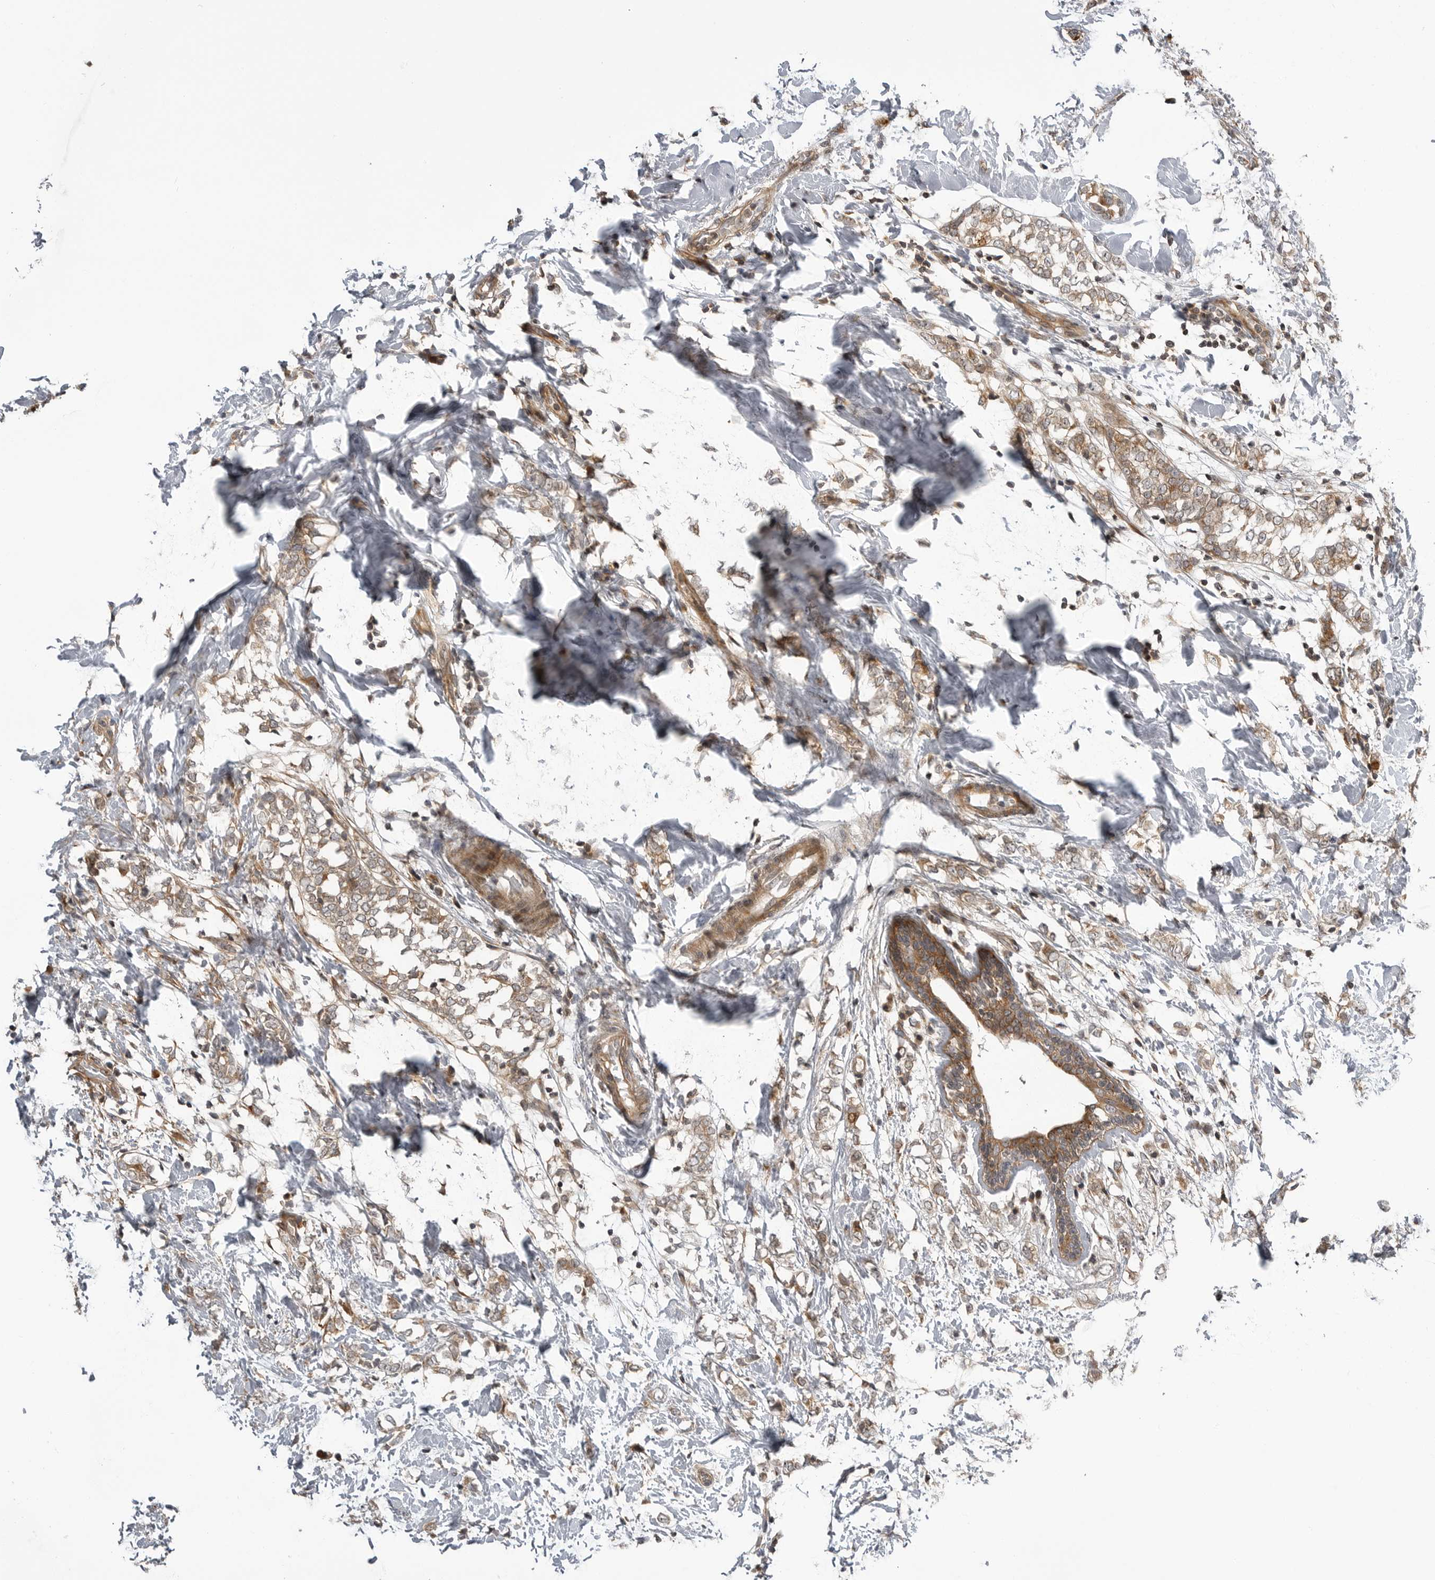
{"staining": {"intensity": "weak", "quantity": ">75%", "location": "cytoplasmic/membranous"}, "tissue": "breast cancer", "cell_type": "Tumor cells", "image_type": "cancer", "snomed": [{"axis": "morphology", "description": "Normal tissue, NOS"}, {"axis": "morphology", "description": "Lobular carcinoma"}, {"axis": "topography", "description": "Breast"}], "caption": "Breast cancer (lobular carcinoma) tissue shows weak cytoplasmic/membranous positivity in about >75% of tumor cells The protein is shown in brown color, while the nuclei are stained blue.", "gene": "LRRC45", "patient": {"sex": "female", "age": 47}}